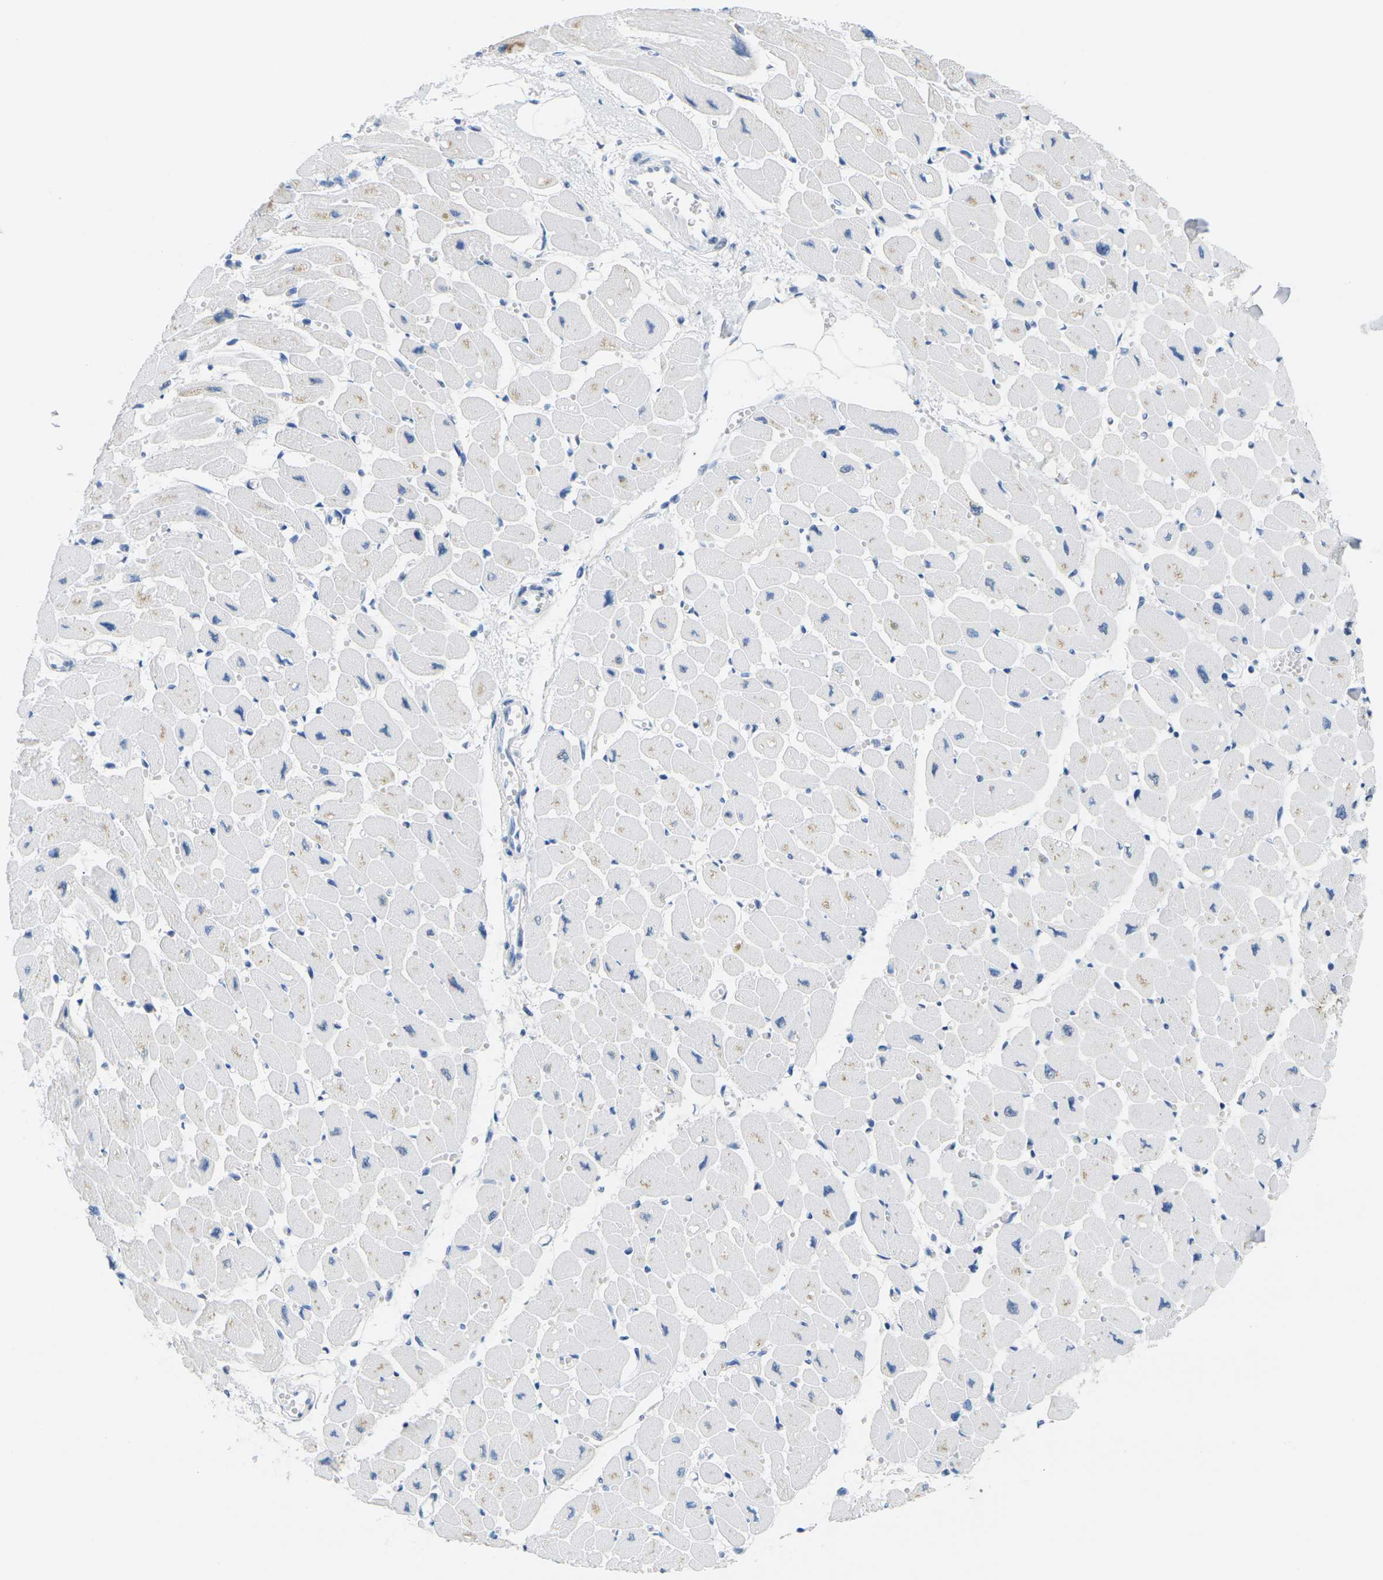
{"staining": {"intensity": "negative", "quantity": "none", "location": "none"}, "tissue": "heart muscle", "cell_type": "Cardiomyocytes", "image_type": "normal", "snomed": [{"axis": "morphology", "description": "Normal tissue, NOS"}, {"axis": "topography", "description": "Heart"}], "caption": "DAB (3,3'-diaminobenzidine) immunohistochemical staining of unremarkable human heart muscle shows no significant expression in cardiomyocytes. (DAB immunohistochemistry visualized using brightfield microscopy, high magnification).", "gene": "CTAG1A", "patient": {"sex": "female", "age": 54}}